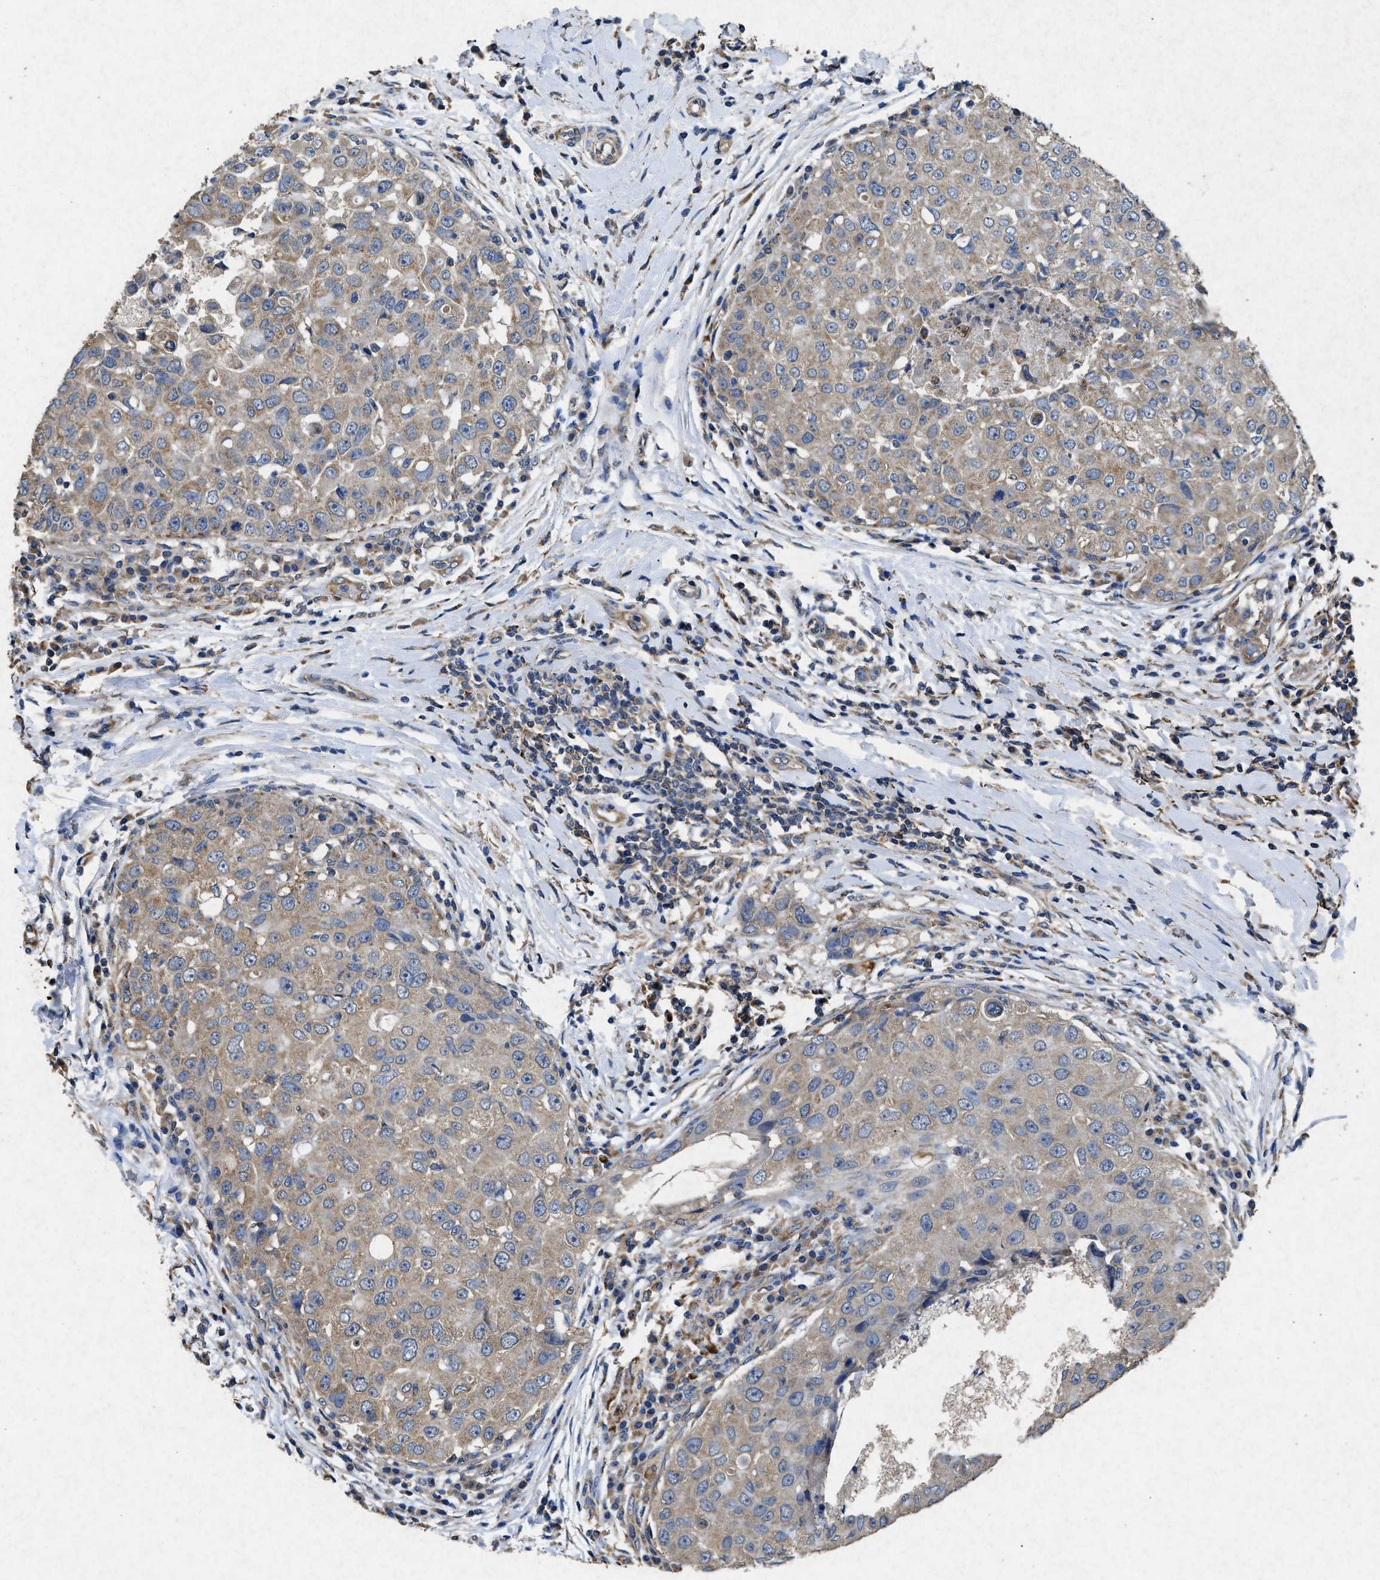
{"staining": {"intensity": "weak", "quantity": ">75%", "location": "cytoplasmic/membranous"}, "tissue": "breast cancer", "cell_type": "Tumor cells", "image_type": "cancer", "snomed": [{"axis": "morphology", "description": "Duct carcinoma"}, {"axis": "topography", "description": "Breast"}], "caption": "About >75% of tumor cells in breast infiltrating ductal carcinoma reveal weak cytoplasmic/membranous protein staining as visualized by brown immunohistochemical staining.", "gene": "CDK15", "patient": {"sex": "female", "age": 27}}